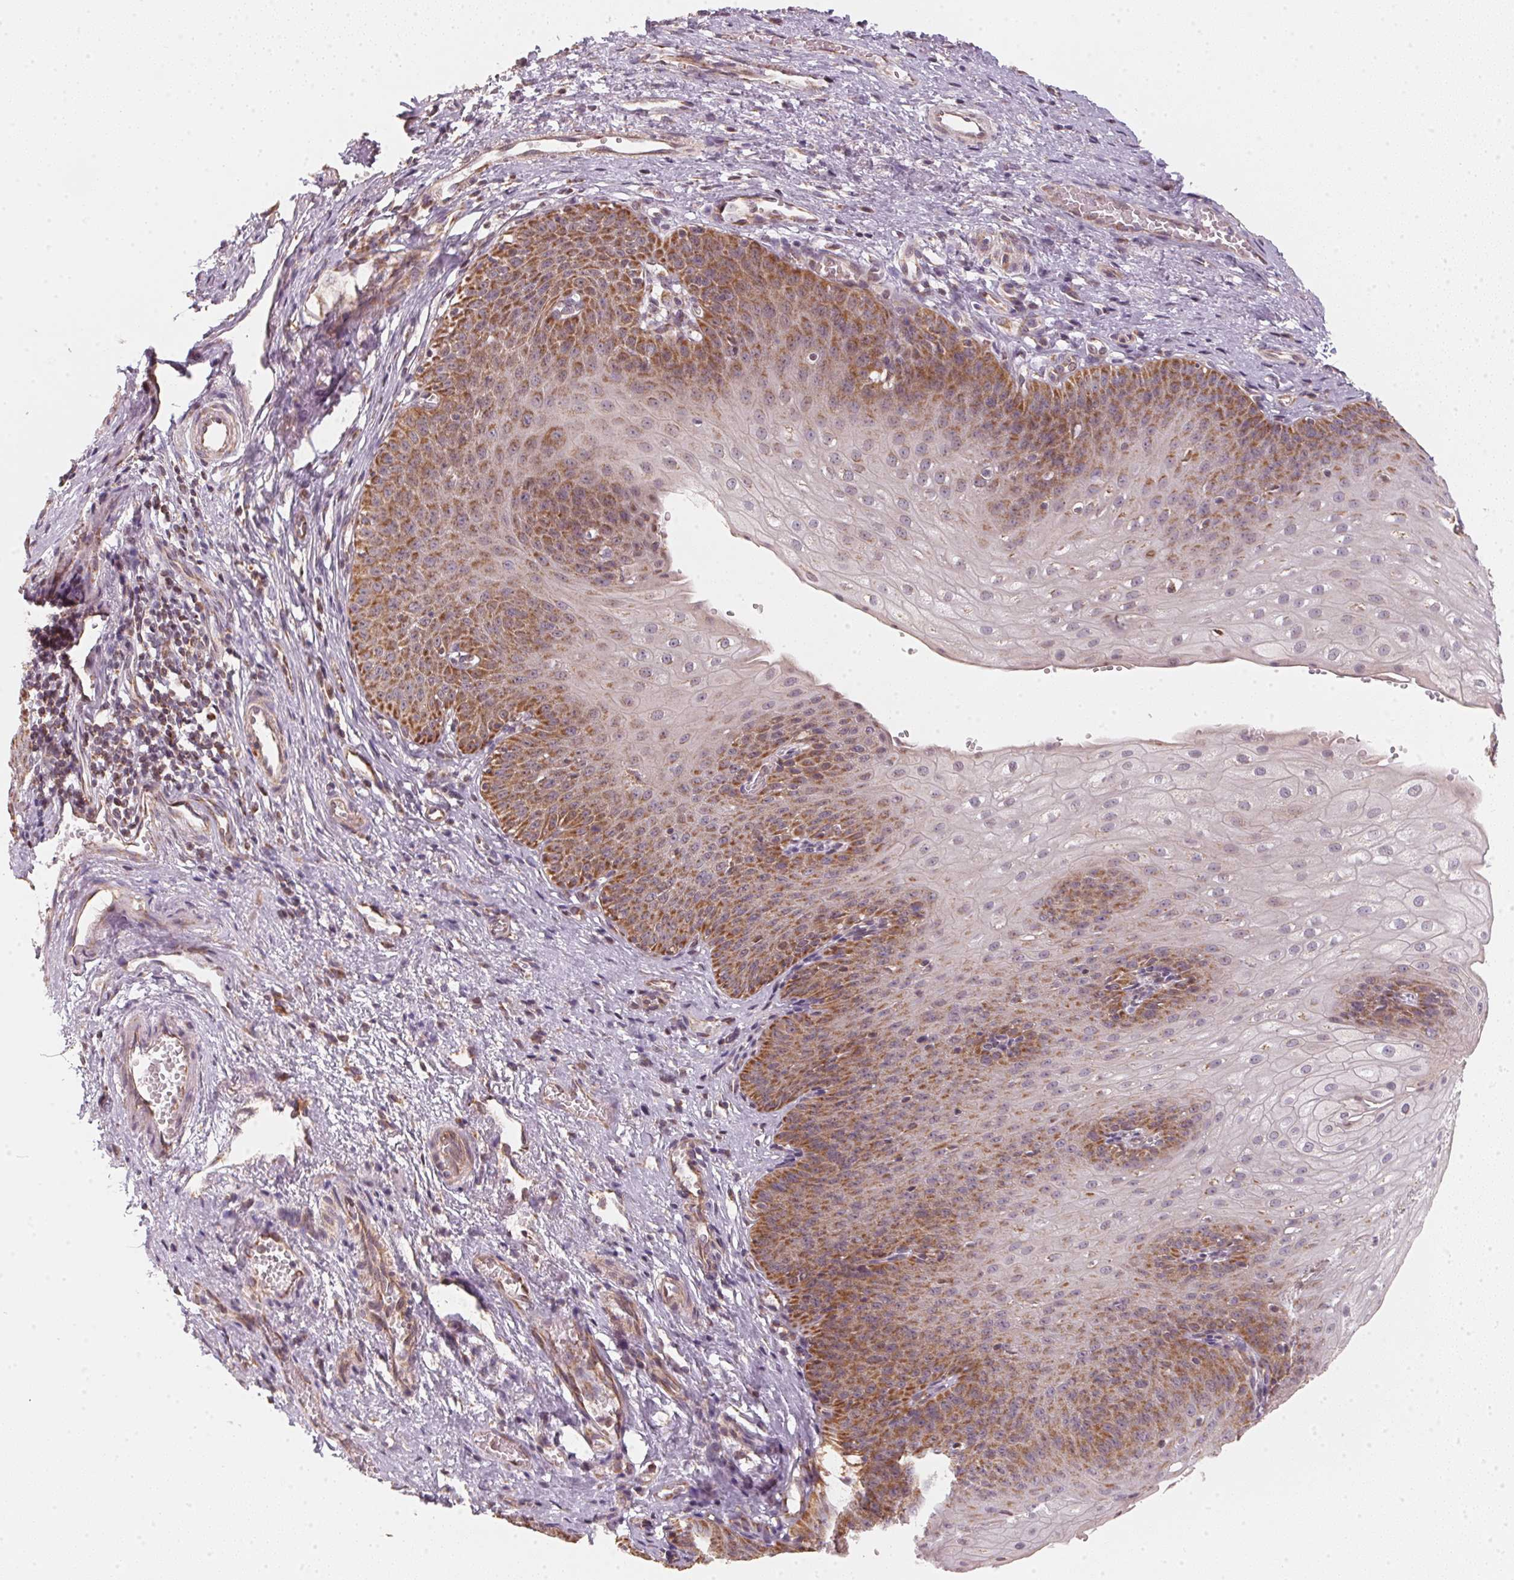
{"staining": {"intensity": "moderate", "quantity": ">75%", "location": "cytoplasmic/membranous"}, "tissue": "esophagus", "cell_type": "Squamous epithelial cells", "image_type": "normal", "snomed": [{"axis": "morphology", "description": "Normal tissue, NOS"}, {"axis": "topography", "description": "Esophagus"}], "caption": "Esophagus stained with IHC demonstrates moderate cytoplasmic/membranous positivity in about >75% of squamous epithelial cells.", "gene": "MATCAP1", "patient": {"sex": "male", "age": 71}}